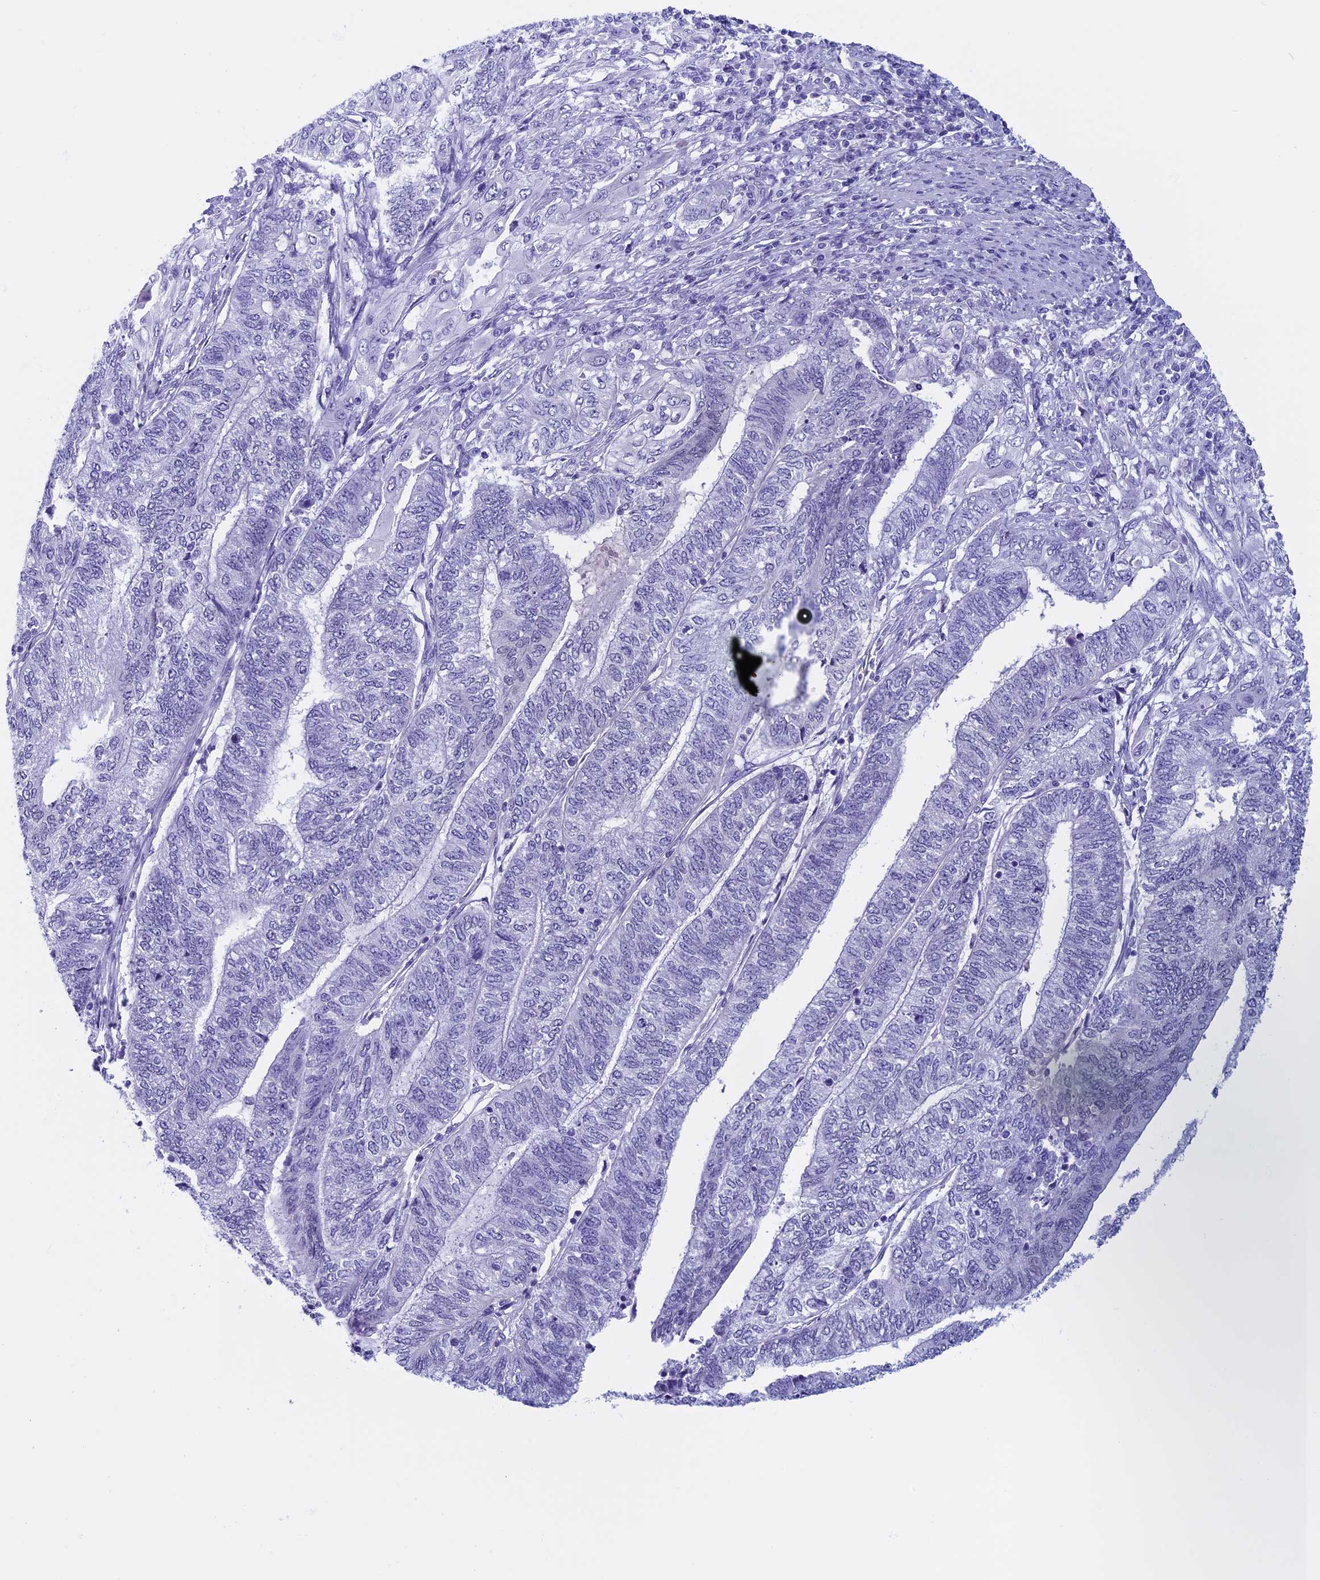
{"staining": {"intensity": "negative", "quantity": "none", "location": "none"}, "tissue": "endometrial cancer", "cell_type": "Tumor cells", "image_type": "cancer", "snomed": [{"axis": "morphology", "description": "Adenocarcinoma, NOS"}, {"axis": "topography", "description": "Uterus"}, {"axis": "topography", "description": "Endometrium"}], "caption": "Human endometrial cancer stained for a protein using immunohistochemistry demonstrates no positivity in tumor cells.", "gene": "FAM169A", "patient": {"sex": "female", "age": 70}}